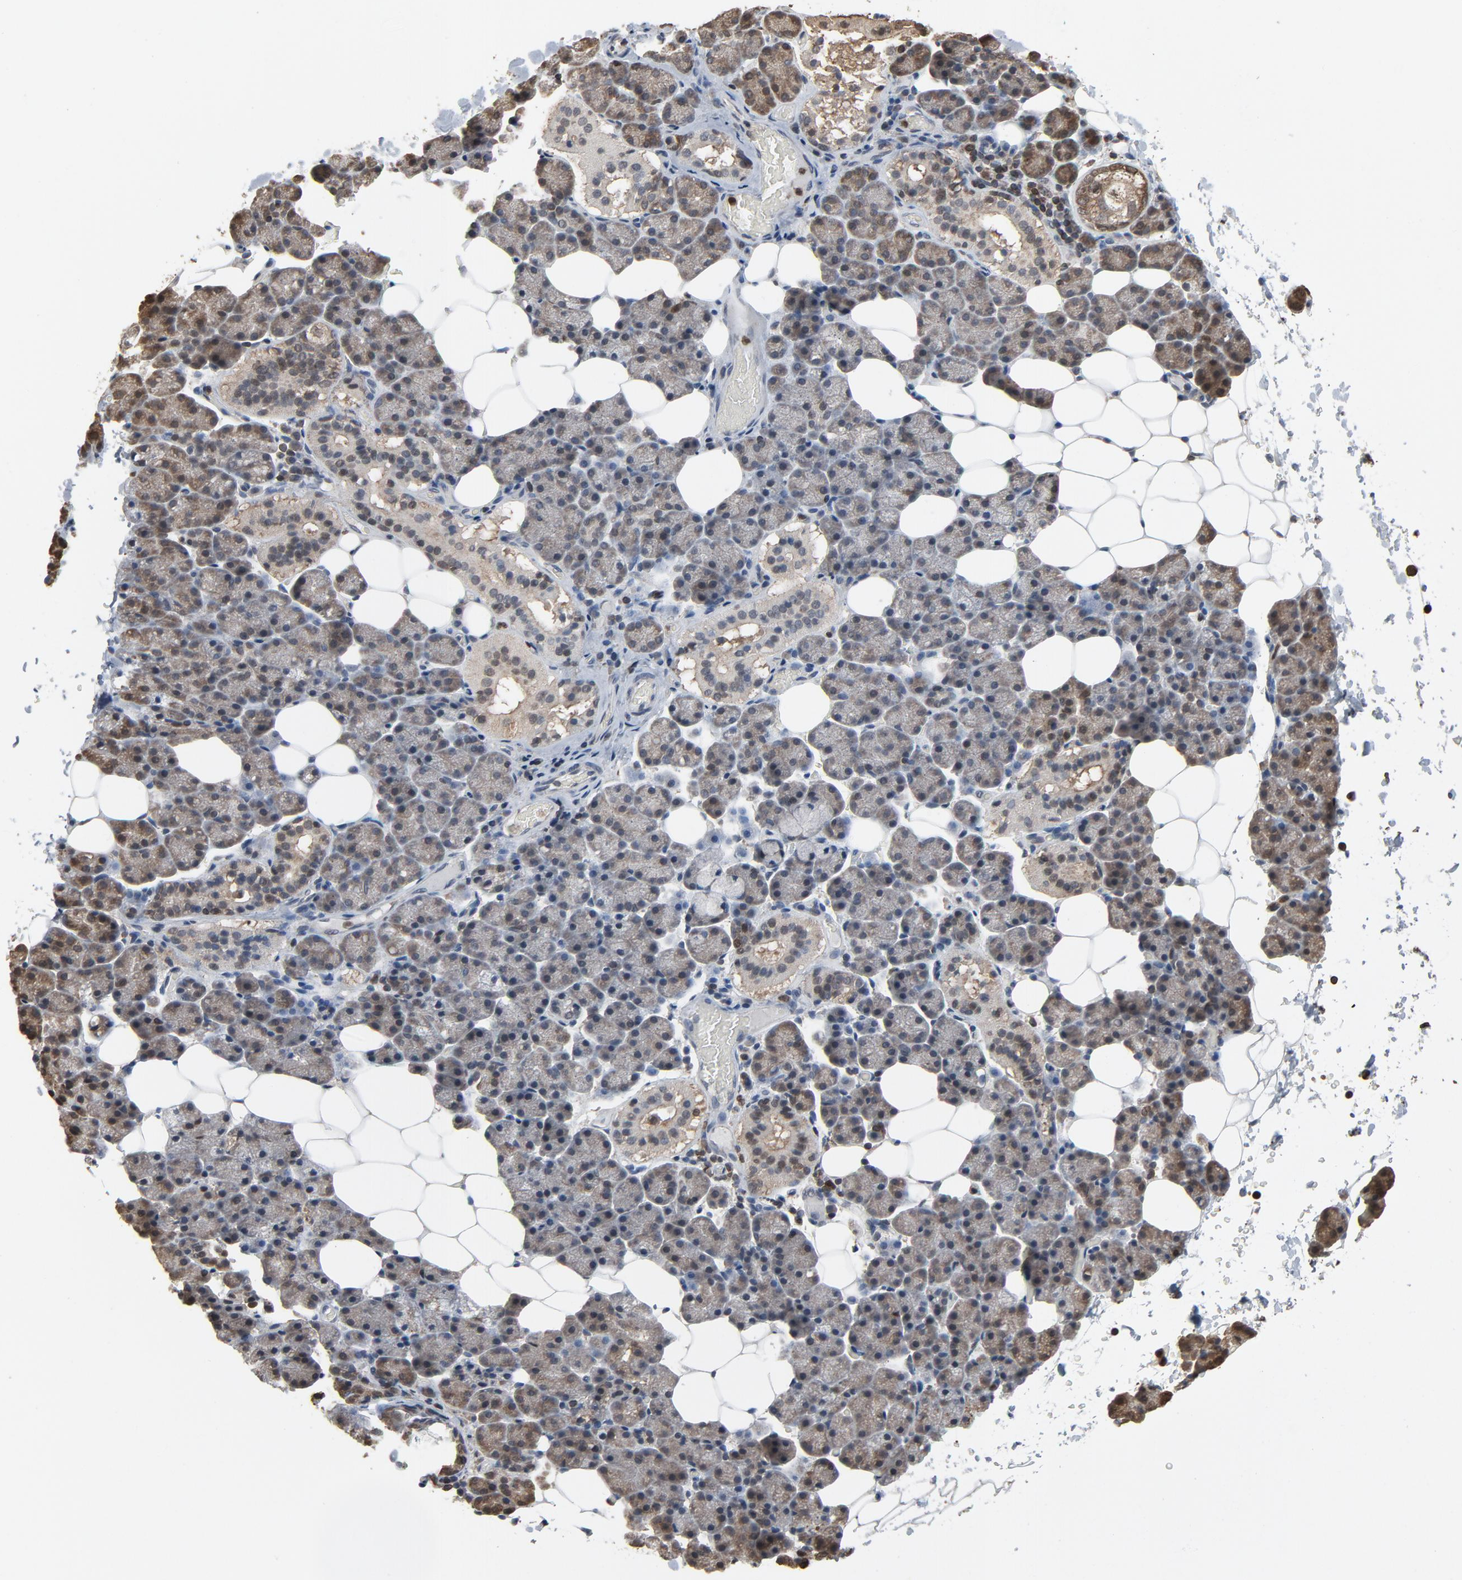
{"staining": {"intensity": "weak", "quantity": "<25%", "location": "cytoplasmic/membranous,nuclear"}, "tissue": "salivary gland", "cell_type": "Glandular cells", "image_type": "normal", "snomed": [{"axis": "morphology", "description": "Normal tissue, NOS"}, {"axis": "topography", "description": "Lymph node"}, {"axis": "topography", "description": "Salivary gland"}], "caption": "Immunohistochemical staining of normal human salivary gland shows no significant staining in glandular cells. Brightfield microscopy of immunohistochemistry stained with DAB (3,3'-diaminobenzidine) (brown) and hematoxylin (blue), captured at high magnification.", "gene": "UBE2D1", "patient": {"sex": "male", "age": 8}}